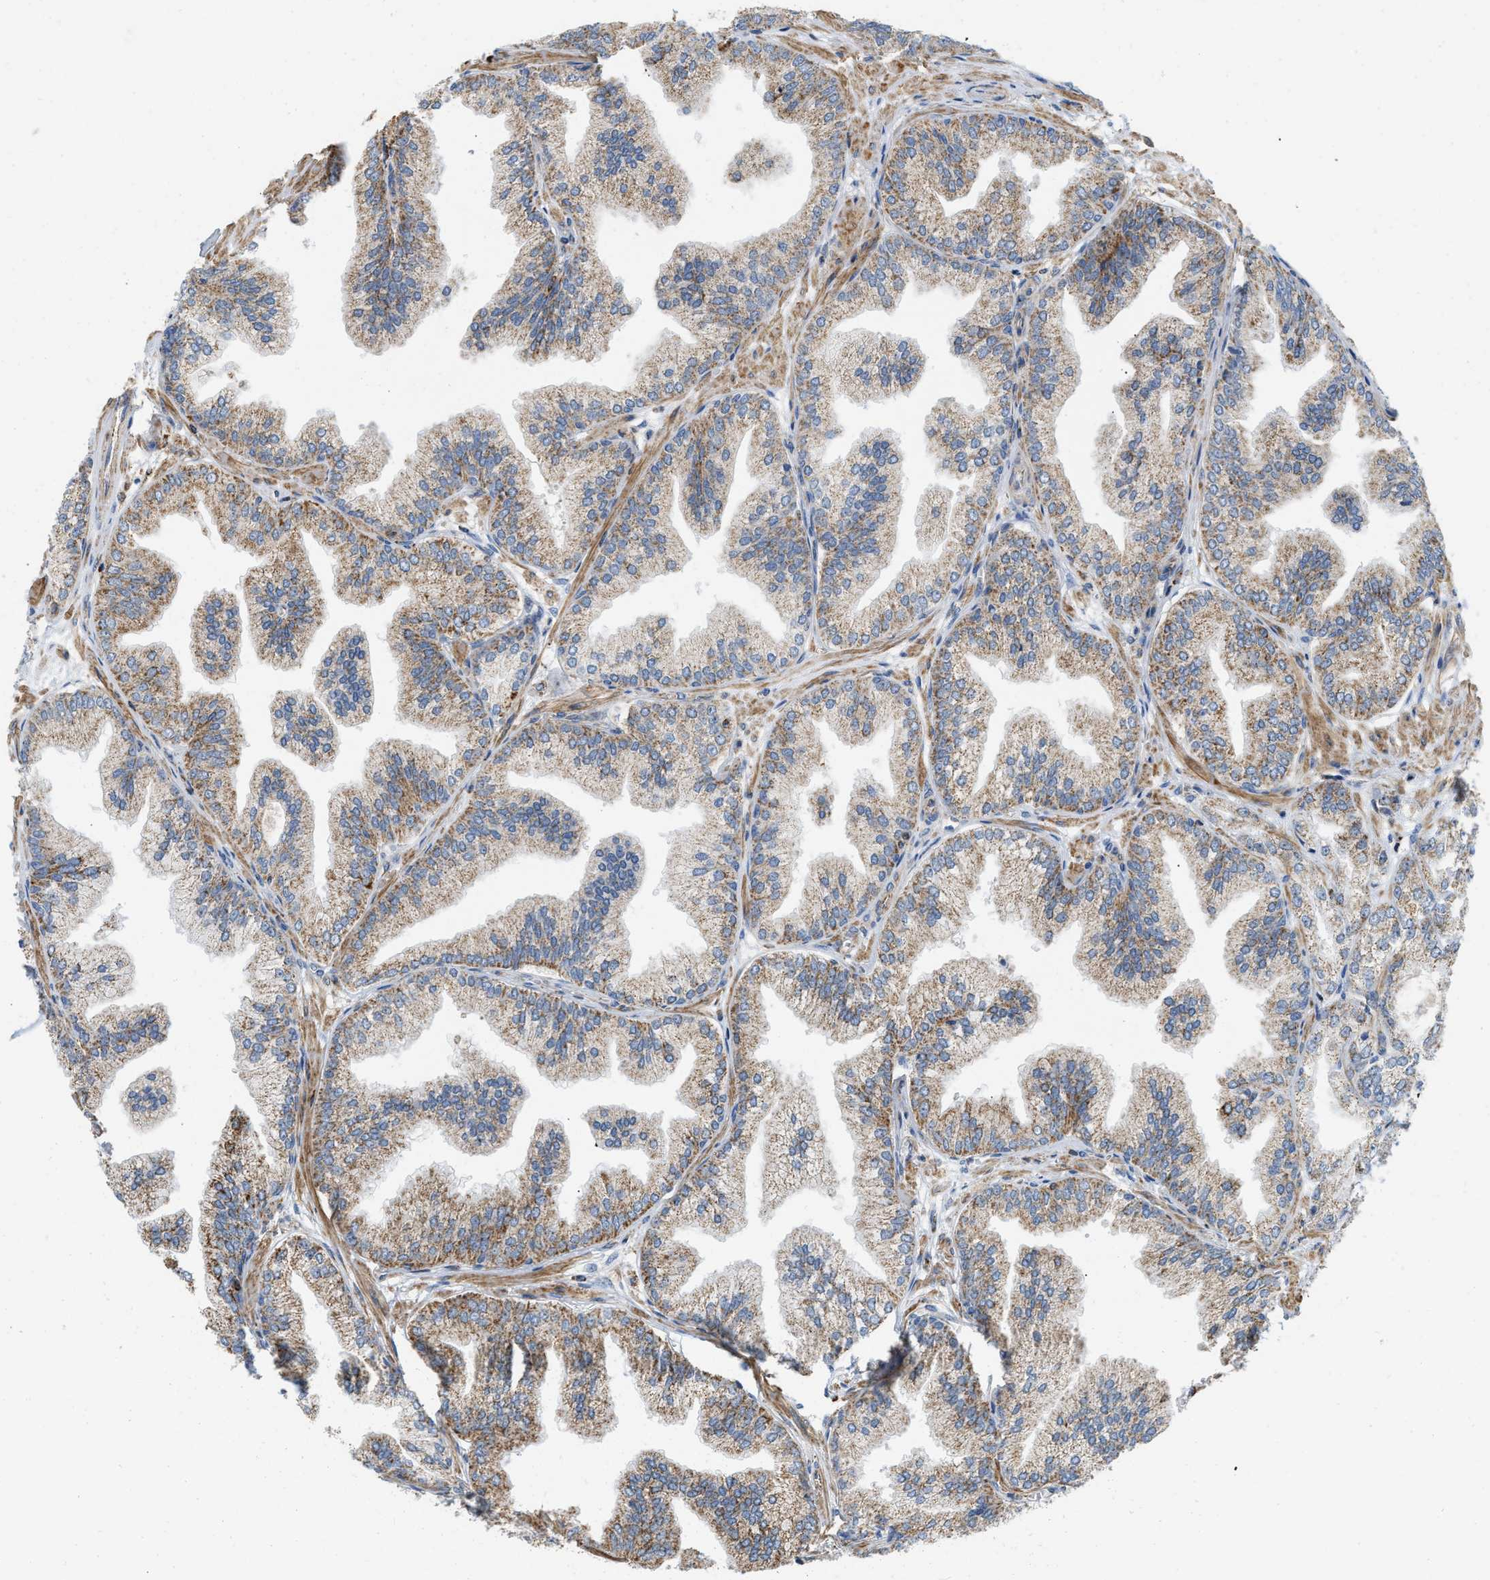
{"staining": {"intensity": "moderate", "quantity": ">75%", "location": "cytoplasmic/membranous"}, "tissue": "prostate cancer", "cell_type": "Tumor cells", "image_type": "cancer", "snomed": [{"axis": "morphology", "description": "Adenocarcinoma, Low grade"}, {"axis": "topography", "description": "Prostate"}], "caption": "Immunohistochemical staining of human prostate low-grade adenocarcinoma shows medium levels of moderate cytoplasmic/membranous staining in about >75% of tumor cells.", "gene": "GRB10", "patient": {"sex": "male", "age": 52}}